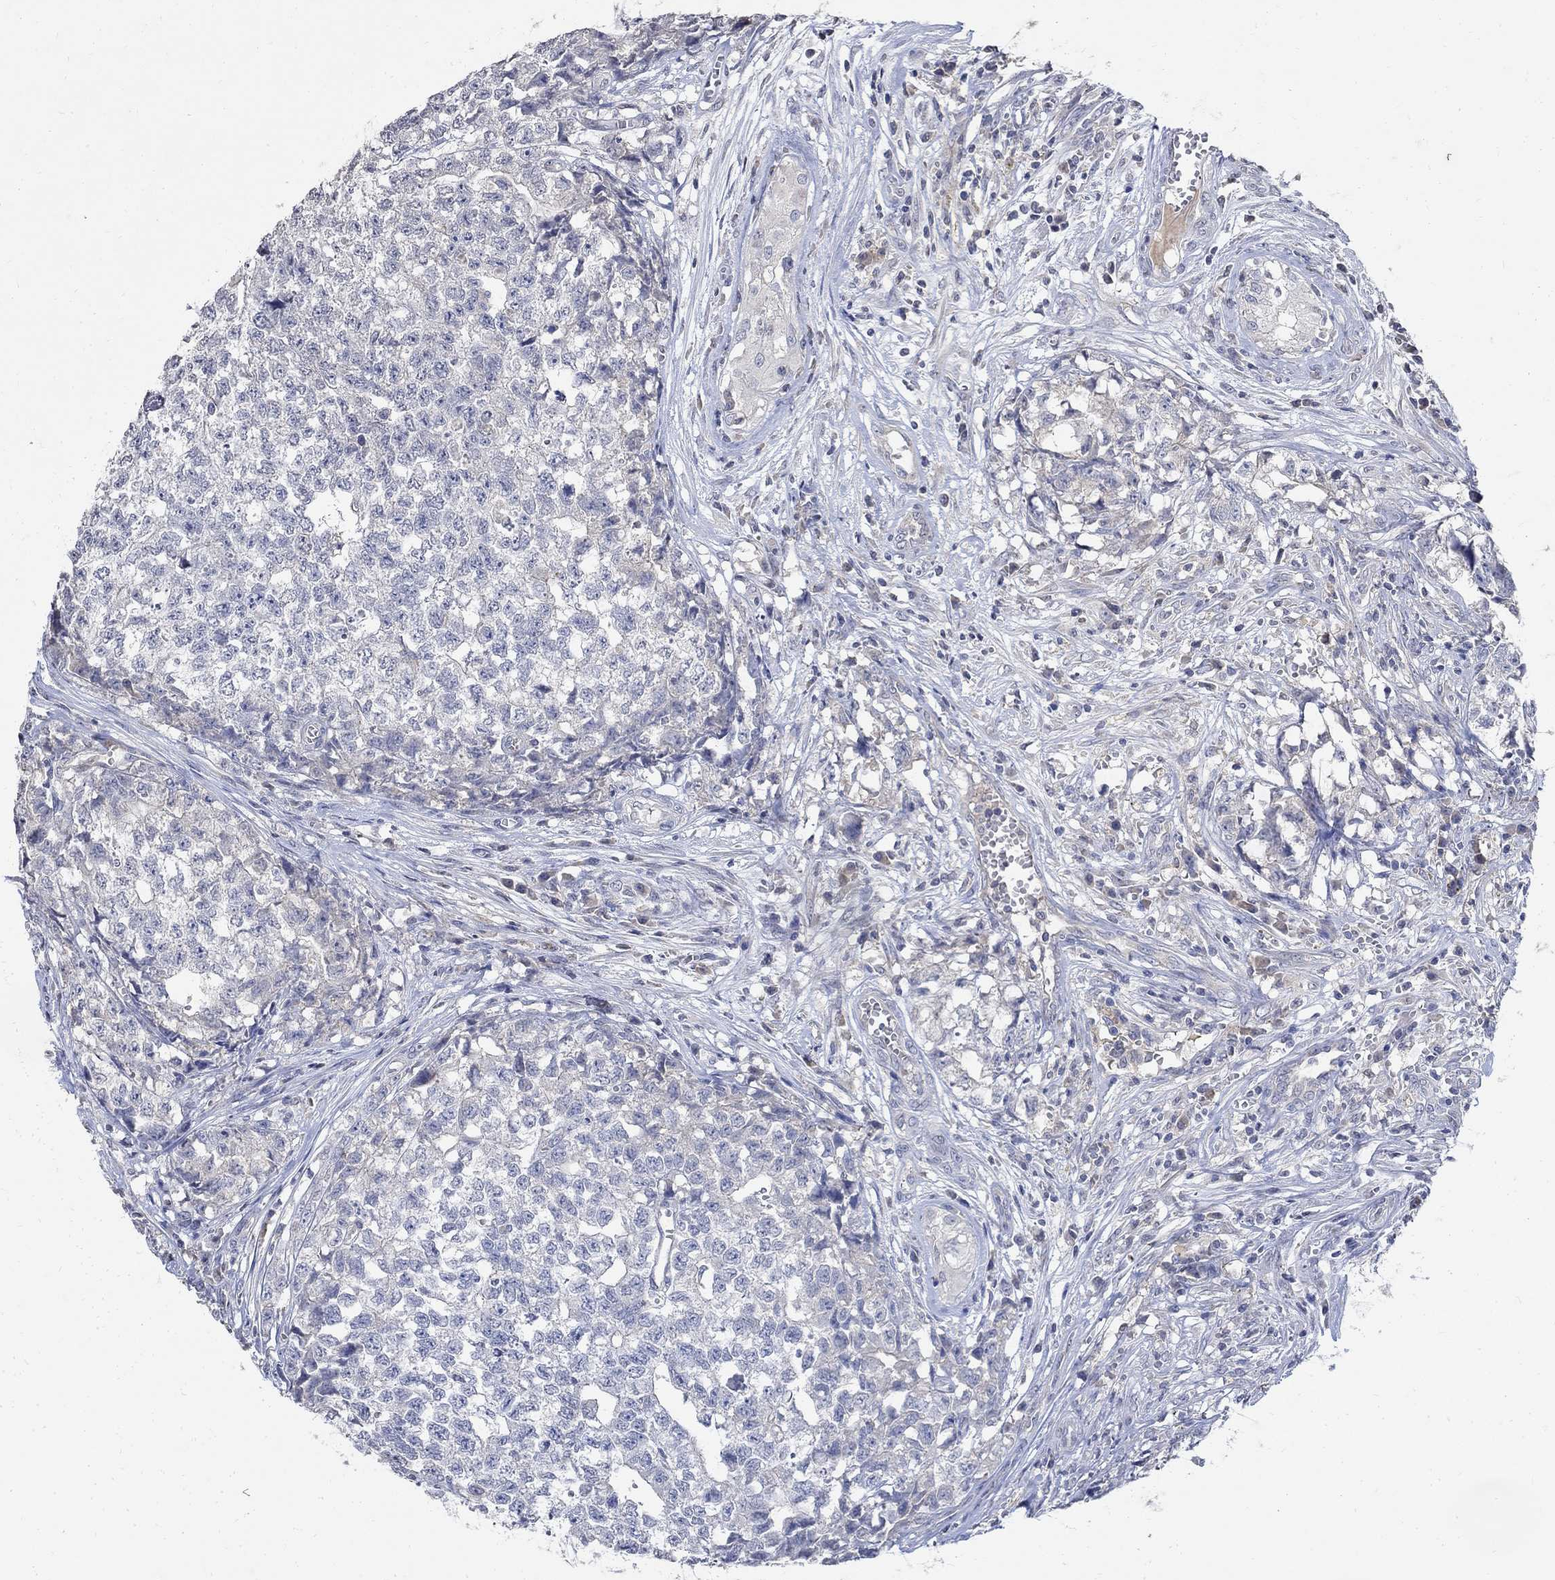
{"staining": {"intensity": "negative", "quantity": "none", "location": "none"}, "tissue": "testis cancer", "cell_type": "Tumor cells", "image_type": "cancer", "snomed": [{"axis": "morphology", "description": "Seminoma, NOS"}, {"axis": "morphology", "description": "Carcinoma, Embryonal, NOS"}, {"axis": "topography", "description": "Testis"}], "caption": "Immunohistochemistry (IHC) micrograph of neoplastic tissue: human testis cancer stained with DAB demonstrates no significant protein positivity in tumor cells. (DAB (3,3'-diaminobenzidine) IHC with hematoxylin counter stain).", "gene": "TMEM169", "patient": {"sex": "male", "age": 22}}